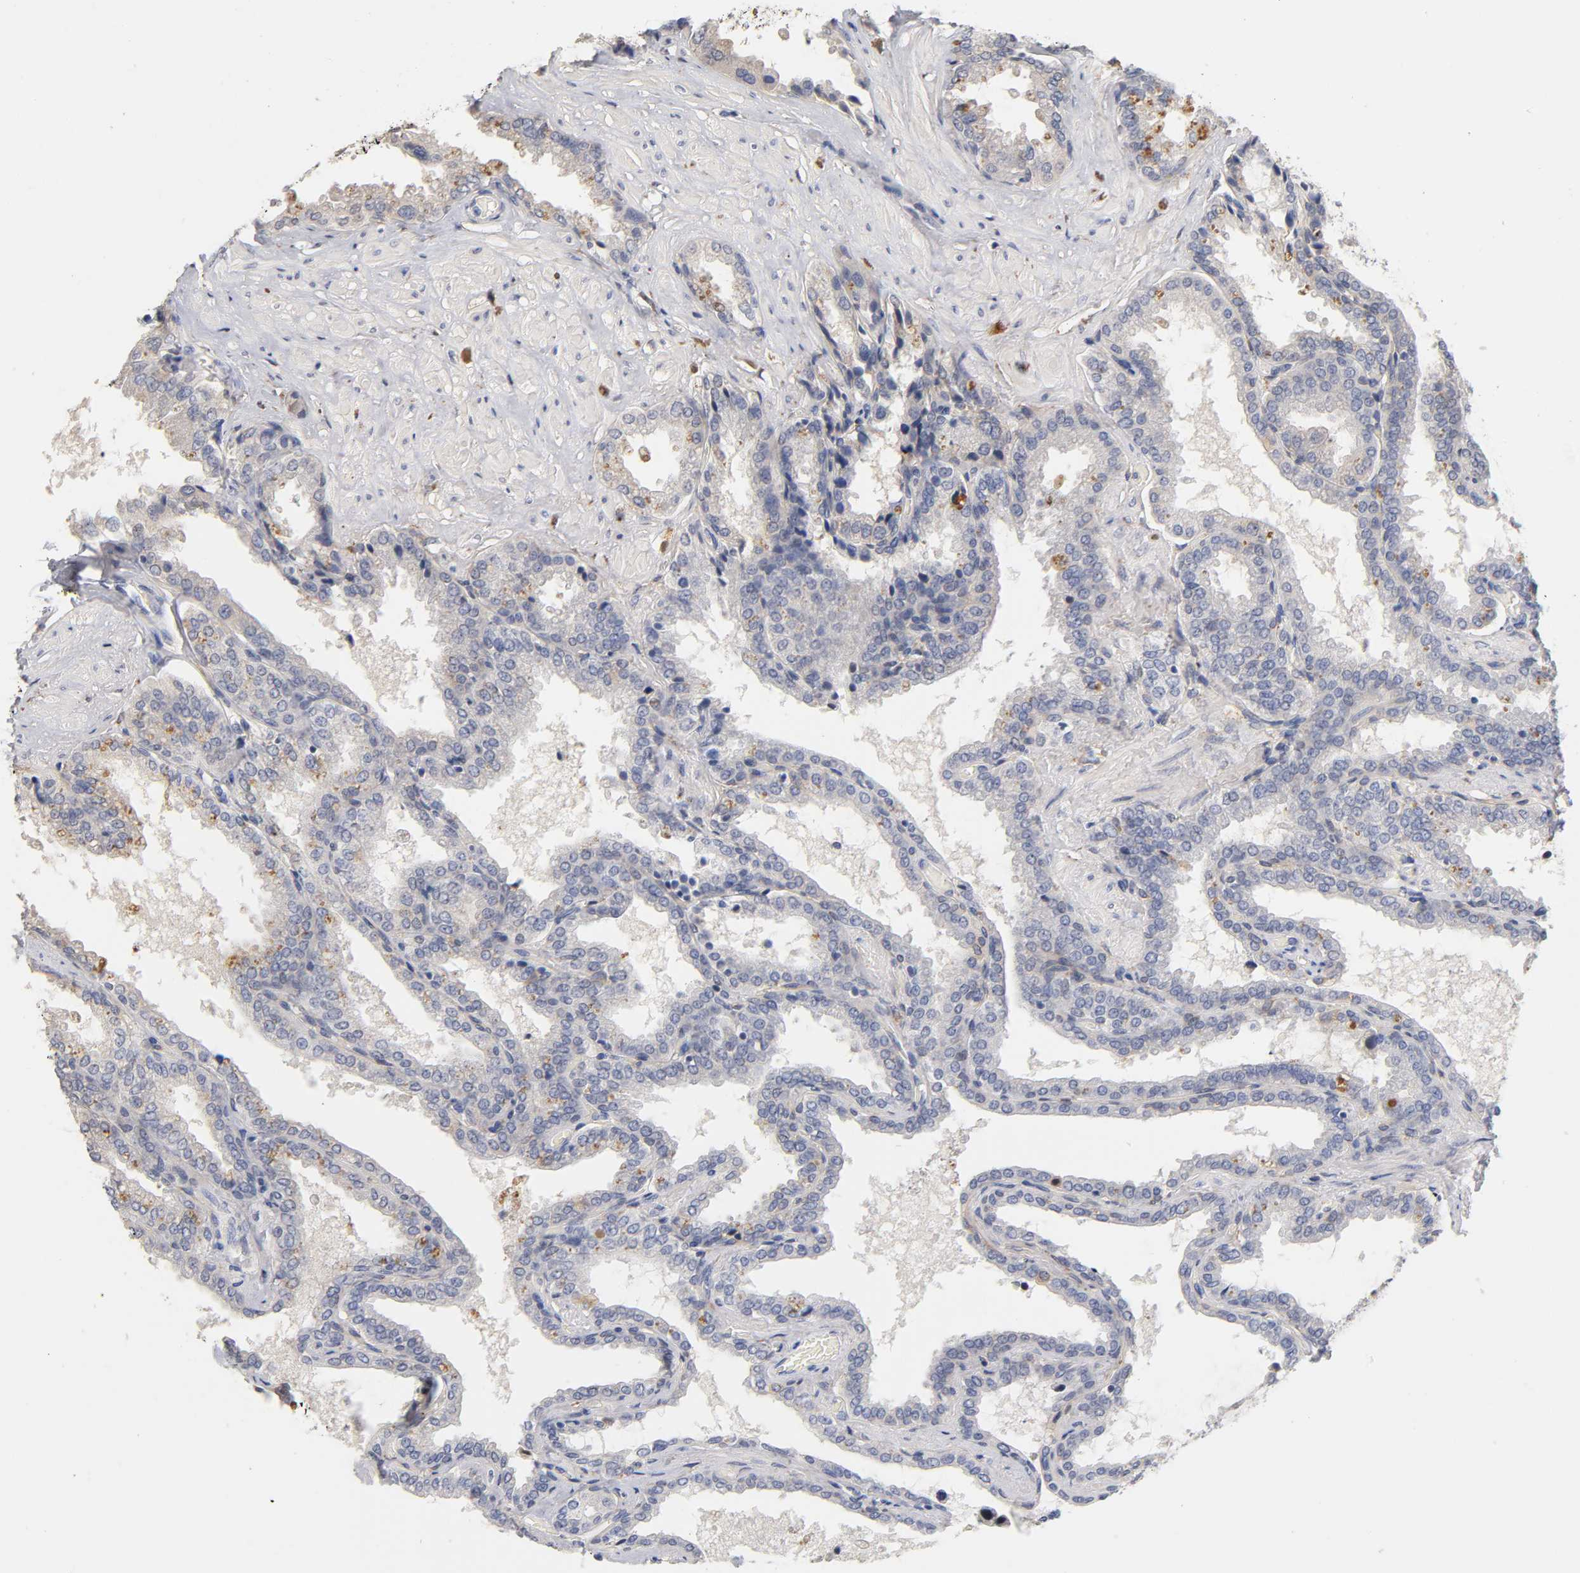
{"staining": {"intensity": "negative", "quantity": "none", "location": "none"}, "tissue": "seminal vesicle", "cell_type": "Glandular cells", "image_type": "normal", "snomed": [{"axis": "morphology", "description": "Normal tissue, NOS"}, {"axis": "topography", "description": "Seminal veicle"}], "caption": "IHC micrograph of unremarkable human seminal vesicle stained for a protein (brown), which shows no positivity in glandular cells.", "gene": "LAMB1", "patient": {"sex": "male", "age": 46}}